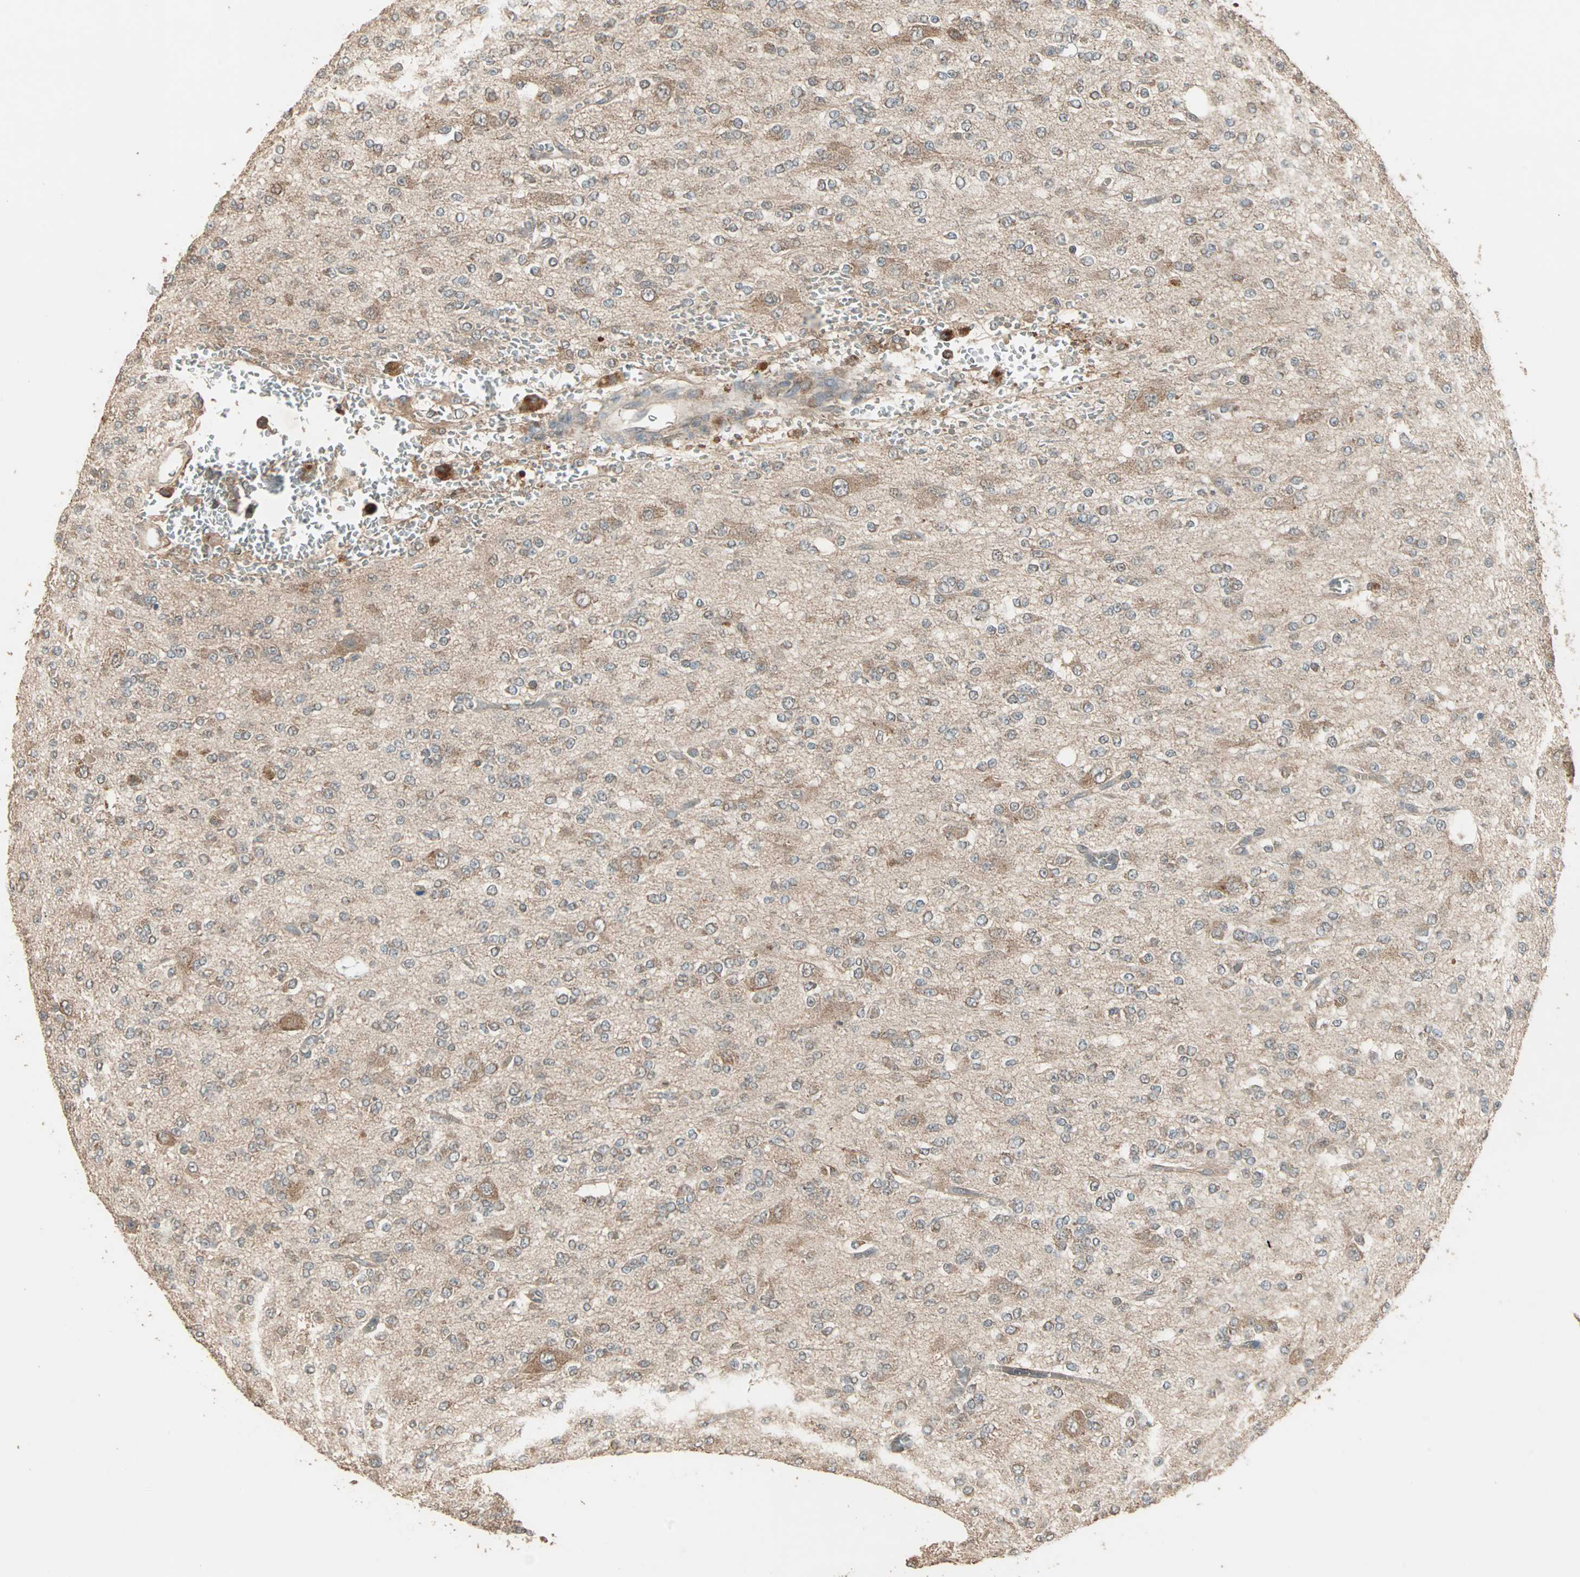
{"staining": {"intensity": "moderate", "quantity": ">75%", "location": "cytoplasmic/membranous"}, "tissue": "glioma", "cell_type": "Tumor cells", "image_type": "cancer", "snomed": [{"axis": "morphology", "description": "Glioma, malignant, Low grade"}, {"axis": "topography", "description": "Brain"}], "caption": "Protein expression analysis of human malignant low-grade glioma reveals moderate cytoplasmic/membranous expression in approximately >75% of tumor cells.", "gene": "UBAC1", "patient": {"sex": "male", "age": 38}}